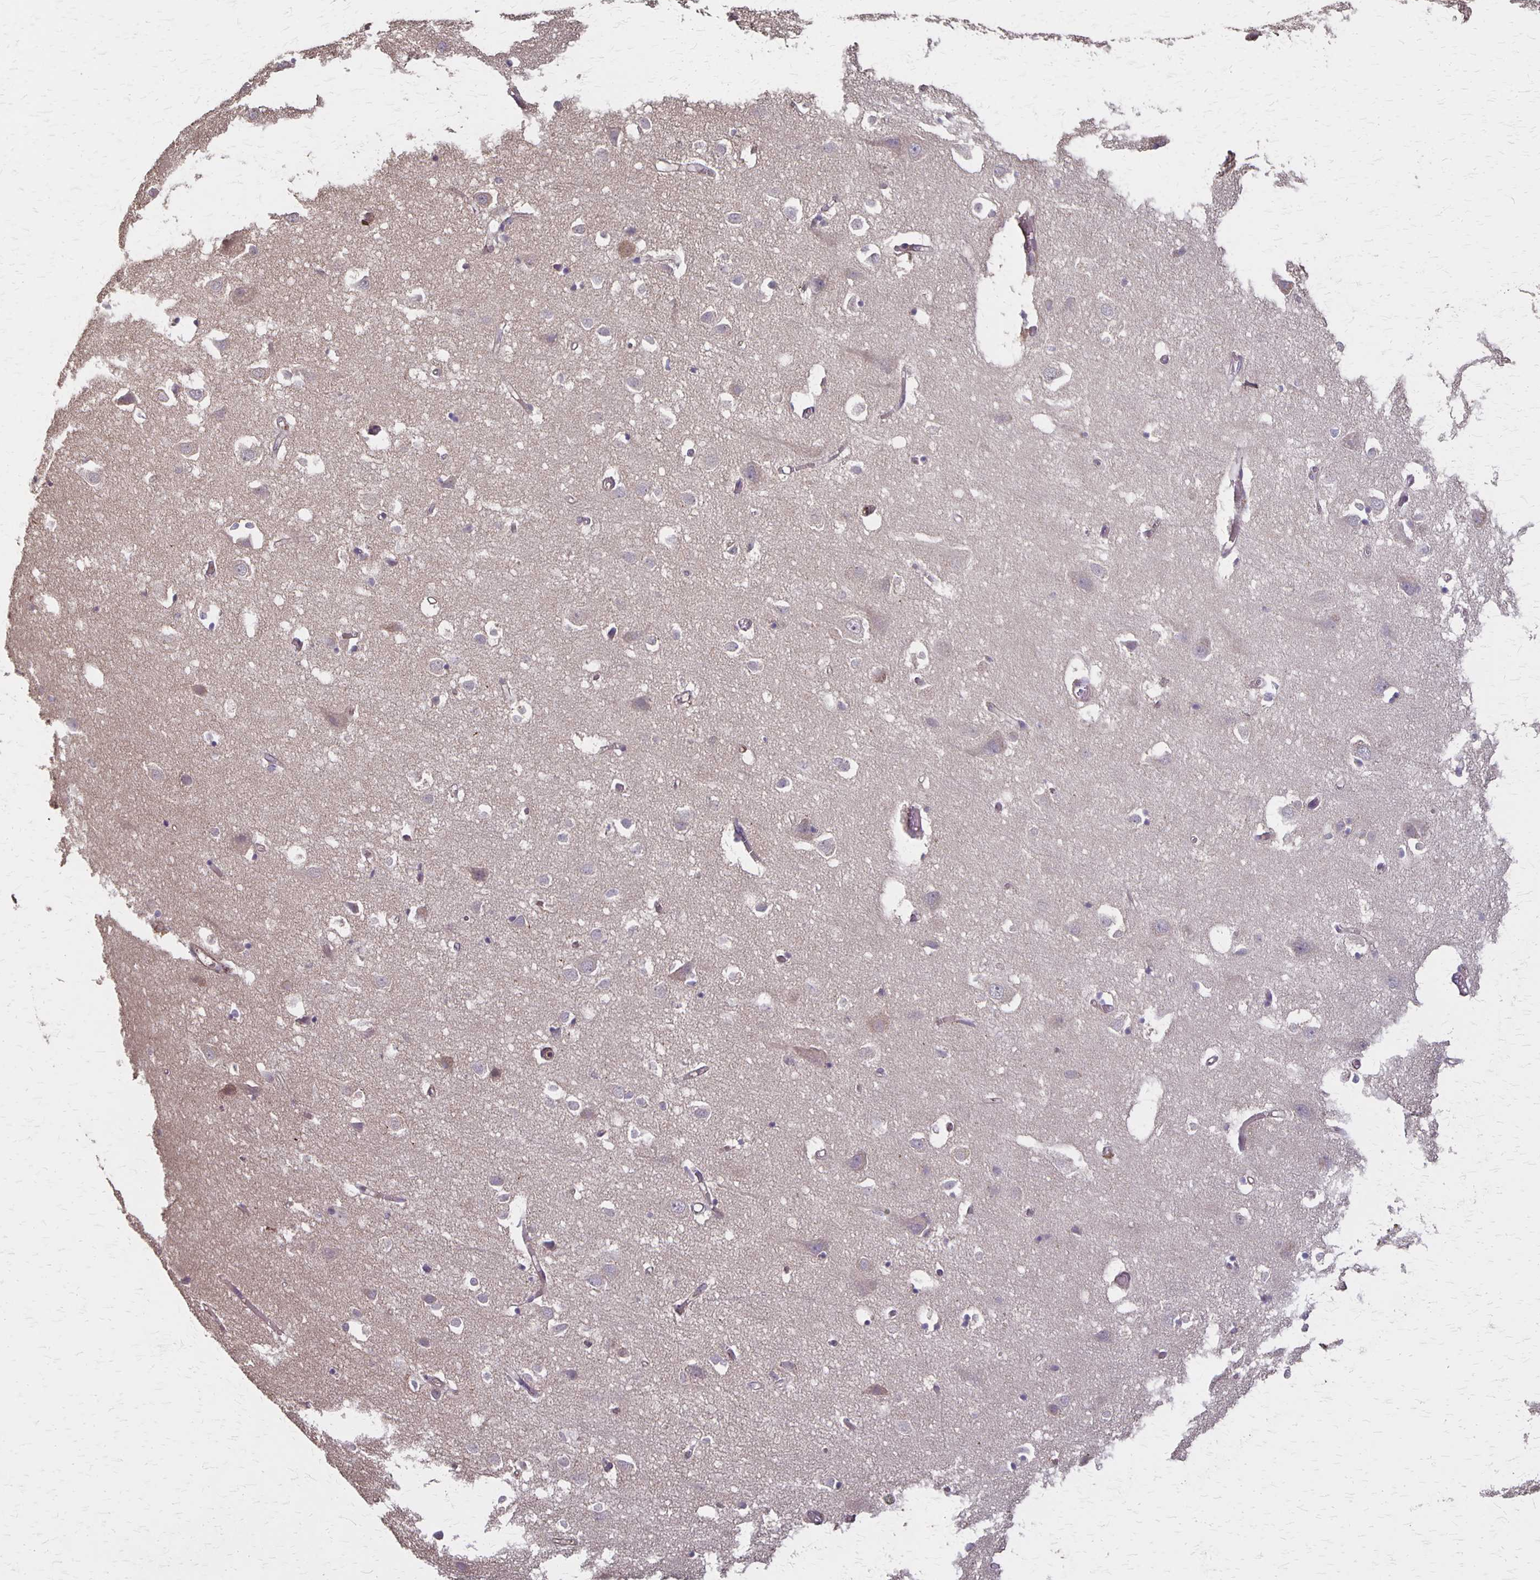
{"staining": {"intensity": "moderate", "quantity": ">75%", "location": "cytoplasmic/membranous"}, "tissue": "cerebral cortex", "cell_type": "Endothelial cells", "image_type": "normal", "snomed": [{"axis": "morphology", "description": "Normal tissue, NOS"}, {"axis": "topography", "description": "Cerebral cortex"}], "caption": "A brown stain highlights moderate cytoplasmic/membranous positivity of a protein in endothelial cells of unremarkable human cerebral cortex.", "gene": "PROM2", "patient": {"sex": "male", "age": 70}}